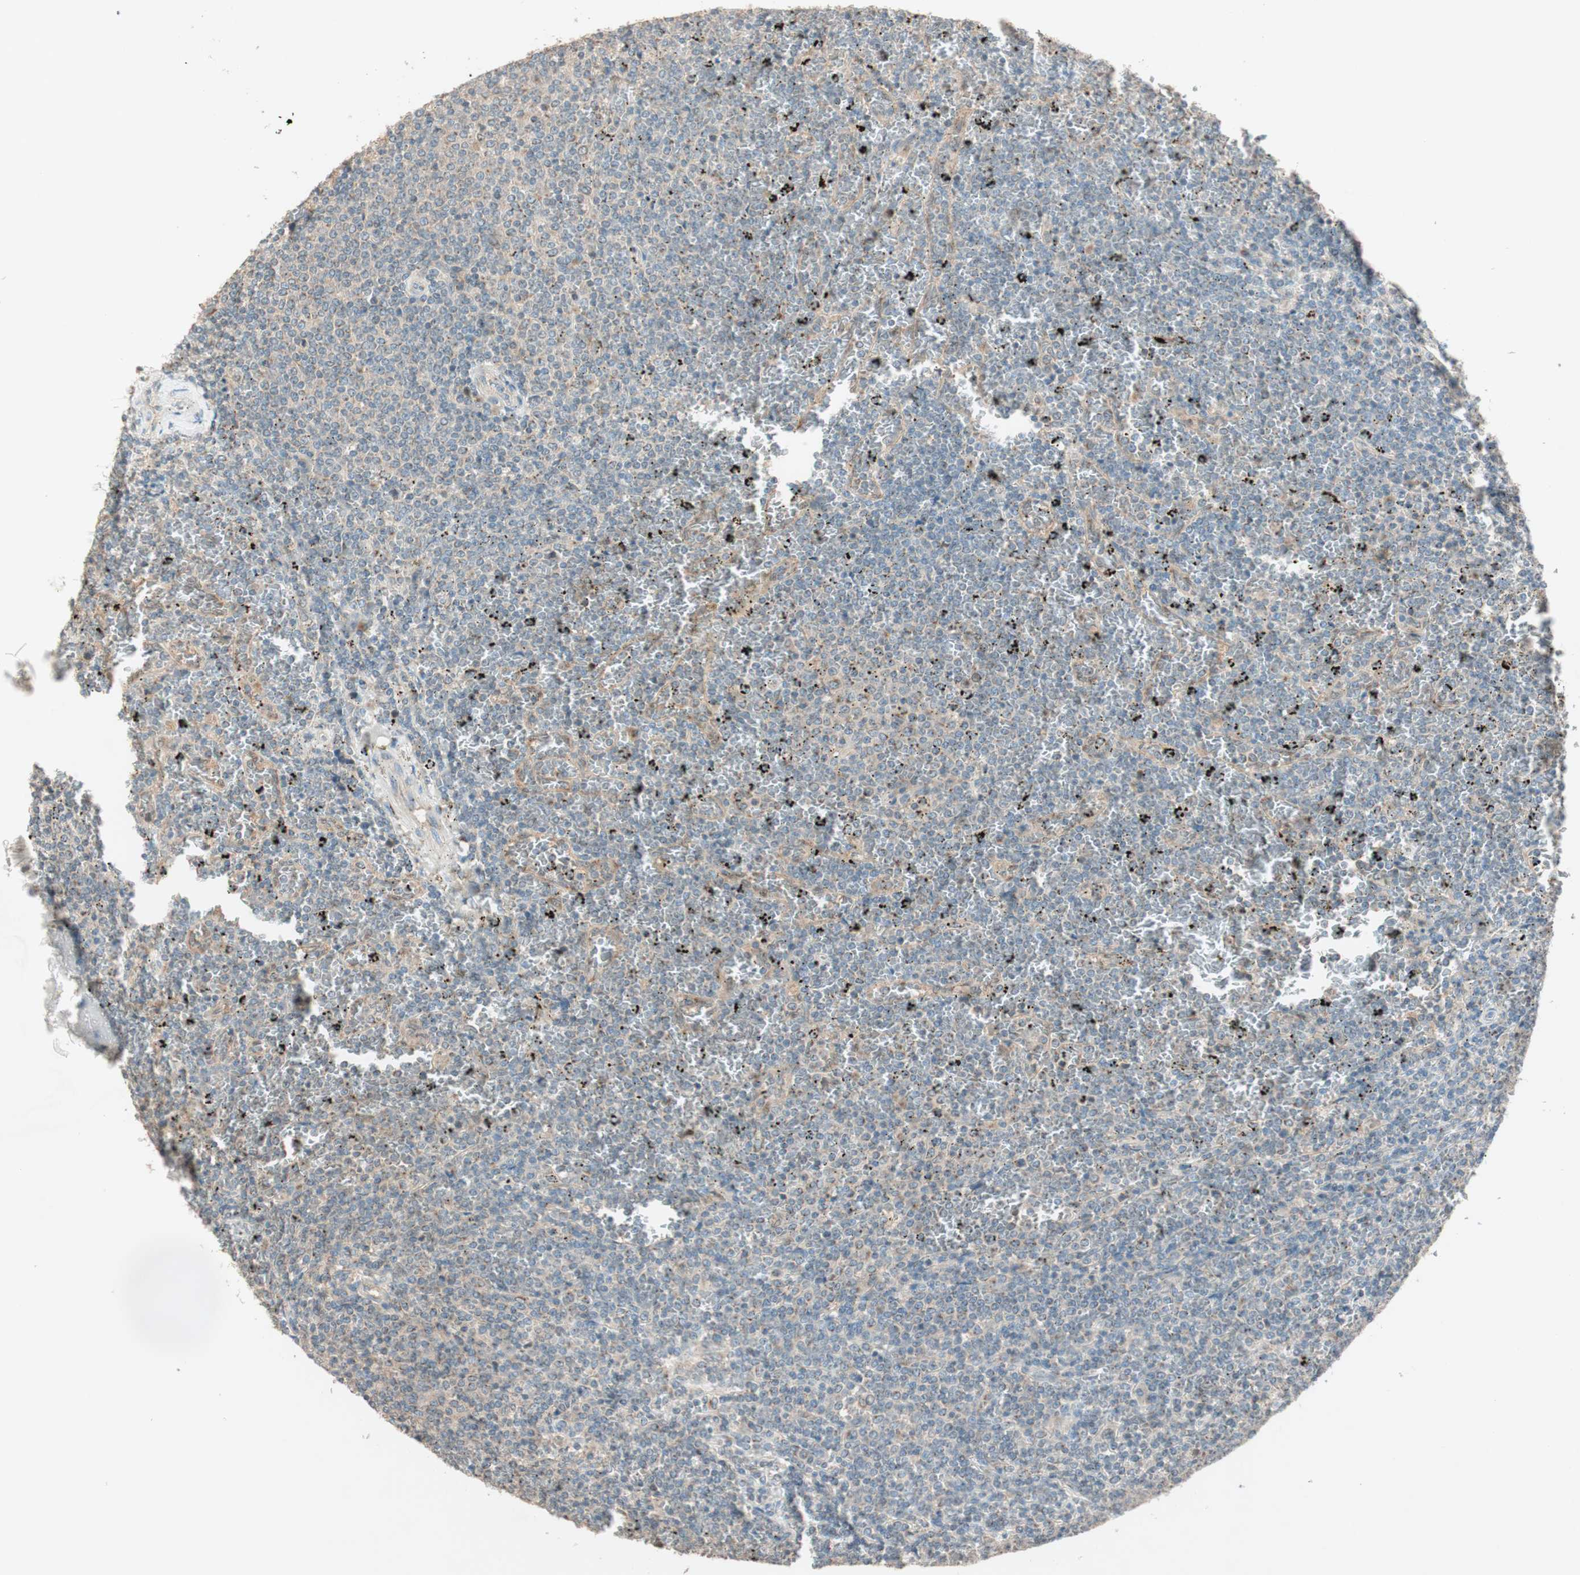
{"staining": {"intensity": "negative", "quantity": "none", "location": "none"}, "tissue": "lymphoma", "cell_type": "Tumor cells", "image_type": "cancer", "snomed": [{"axis": "morphology", "description": "Malignant lymphoma, non-Hodgkin's type, Low grade"}, {"axis": "topography", "description": "Spleen"}], "caption": "The photomicrograph exhibits no significant expression in tumor cells of lymphoma.", "gene": "SEC16A", "patient": {"sex": "female", "age": 77}}